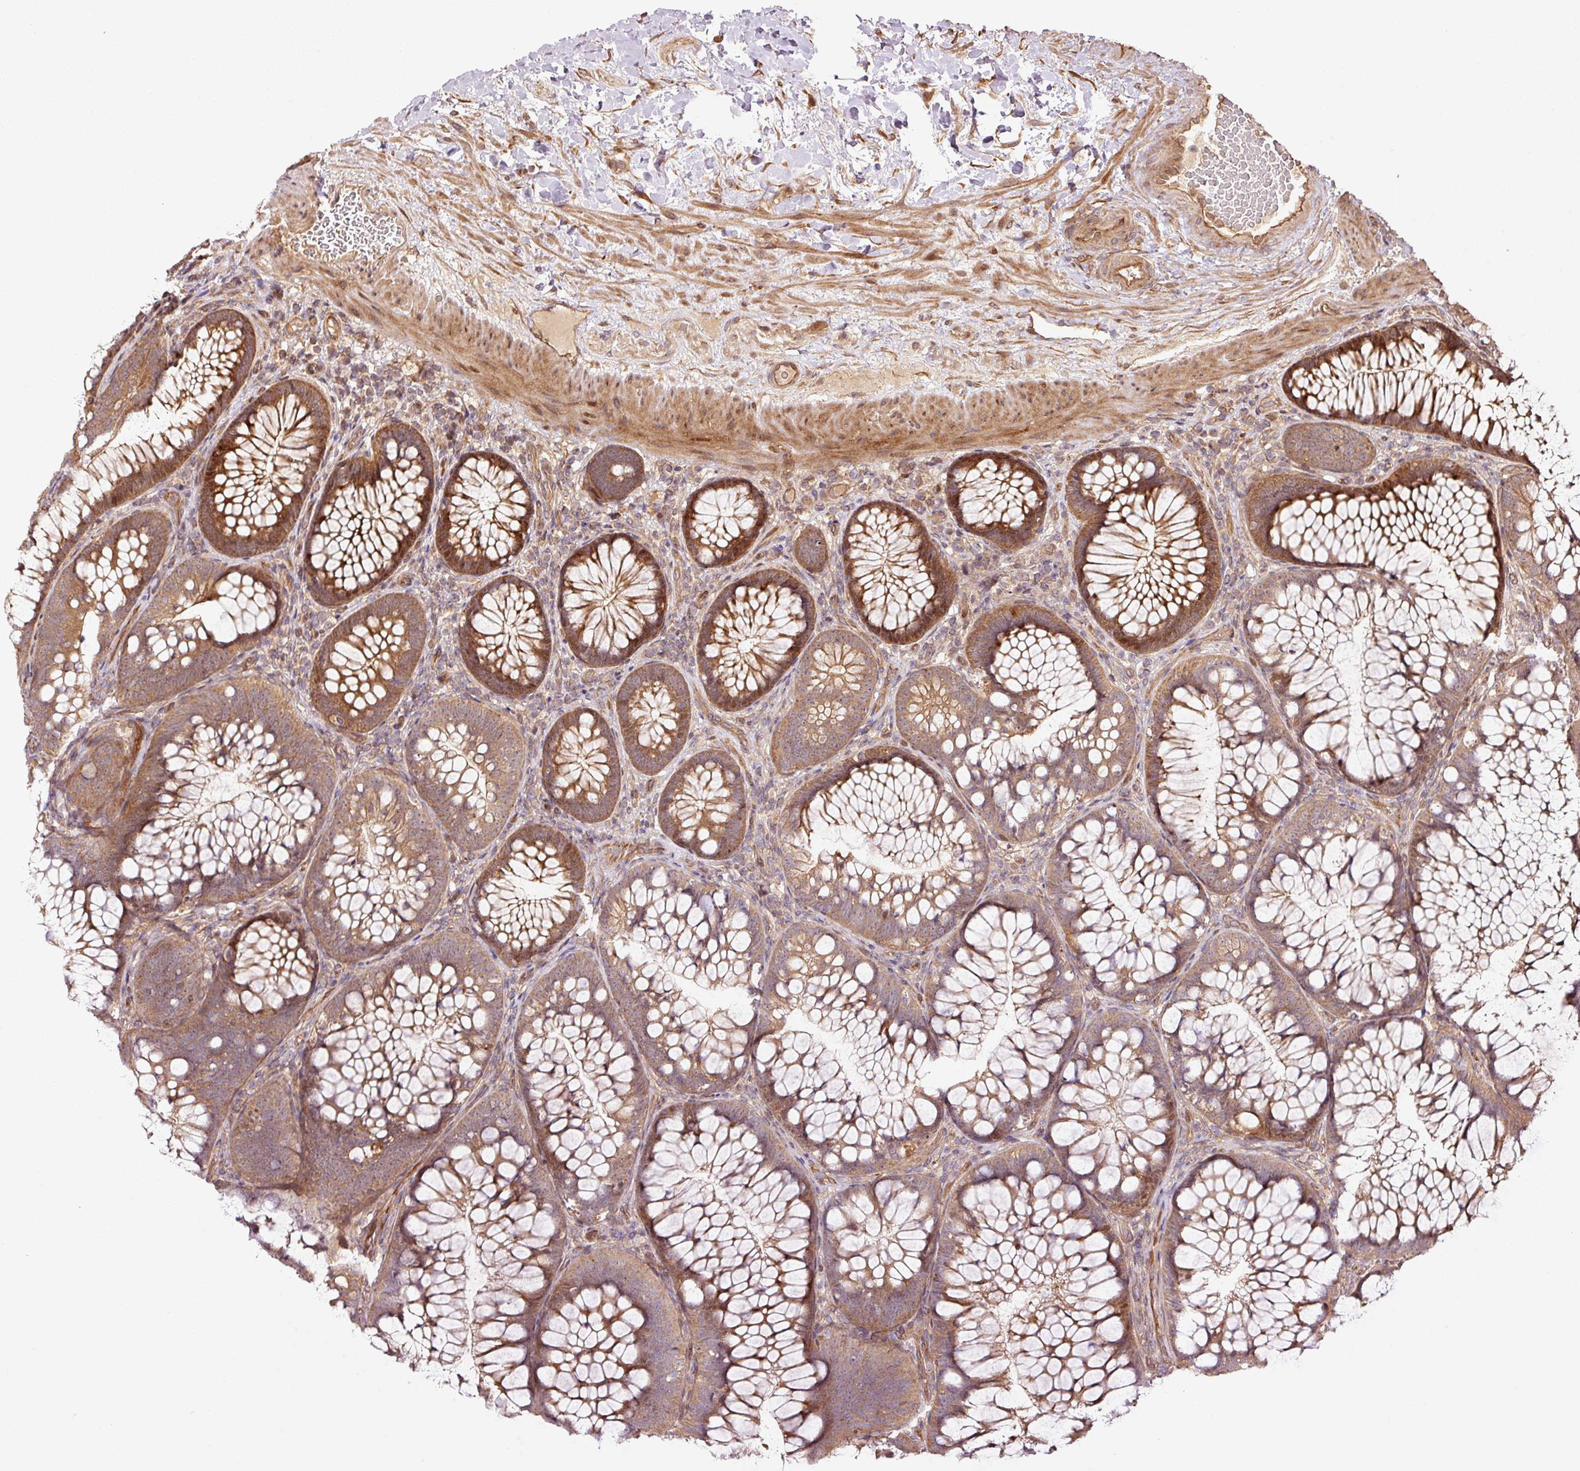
{"staining": {"intensity": "strong", "quantity": ">75%", "location": "cytoplasmic/membranous"}, "tissue": "colon", "cell_type": "Endothelial cells", "image_type": "normal", "snomed": [{"axis": "morphology", "description": "Normal tissue, NOS"}, {"axis": "morphology", "description": "Adenoma, NOS"}, {"axis": "topography", "description": "Soft tissue"}, {"axis": "topography", "description": "Colon"}], "caption": "Approximately >75% of endothelial cells in unremarkable human colon exhibit strong cytoplasmic/membranous protein staining as visualized by brown immunohistochemical staining.", "gene": "OXER1", "patient": {"sex": "male", "age": 47}}